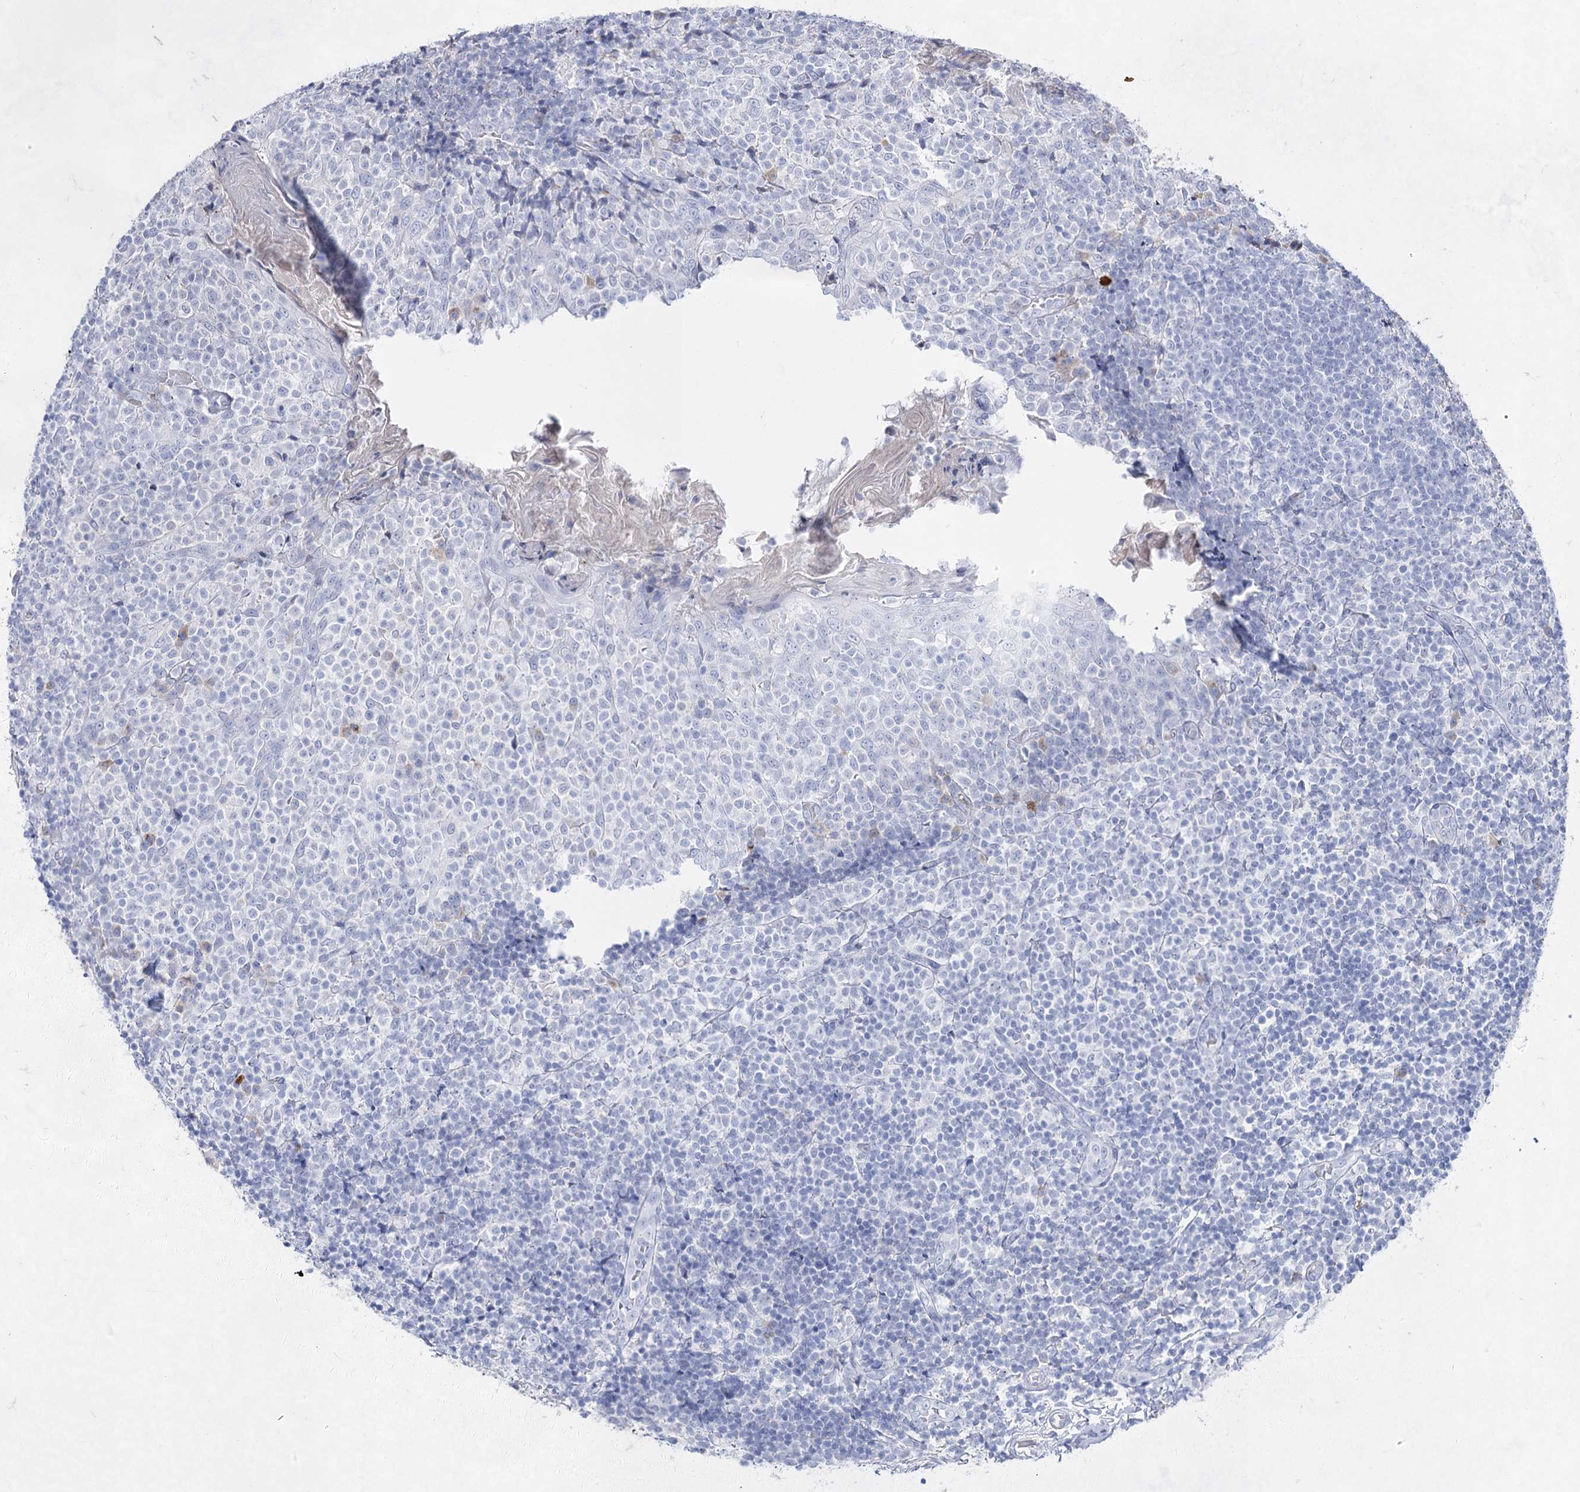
{"staining": {"intensity": "negative", "quantity": "none", "location": "none"}, "tissue": "tonsil", "cell_type": "Germinal center cells", "image_type": "normal", "snomed": [{"axis": "morphology", "description": "Normal tissue, NOS"}, {"axis": "topography", "description": "Tonsil"}], "caption": "This is a image of immunohistochemistry staining of normal tonsil, which shows no positivity in germinal center cells. (DAB IHC, high magnification).", "gene": "ACRV1", "patient": {"sex": "female", "age": 19}}